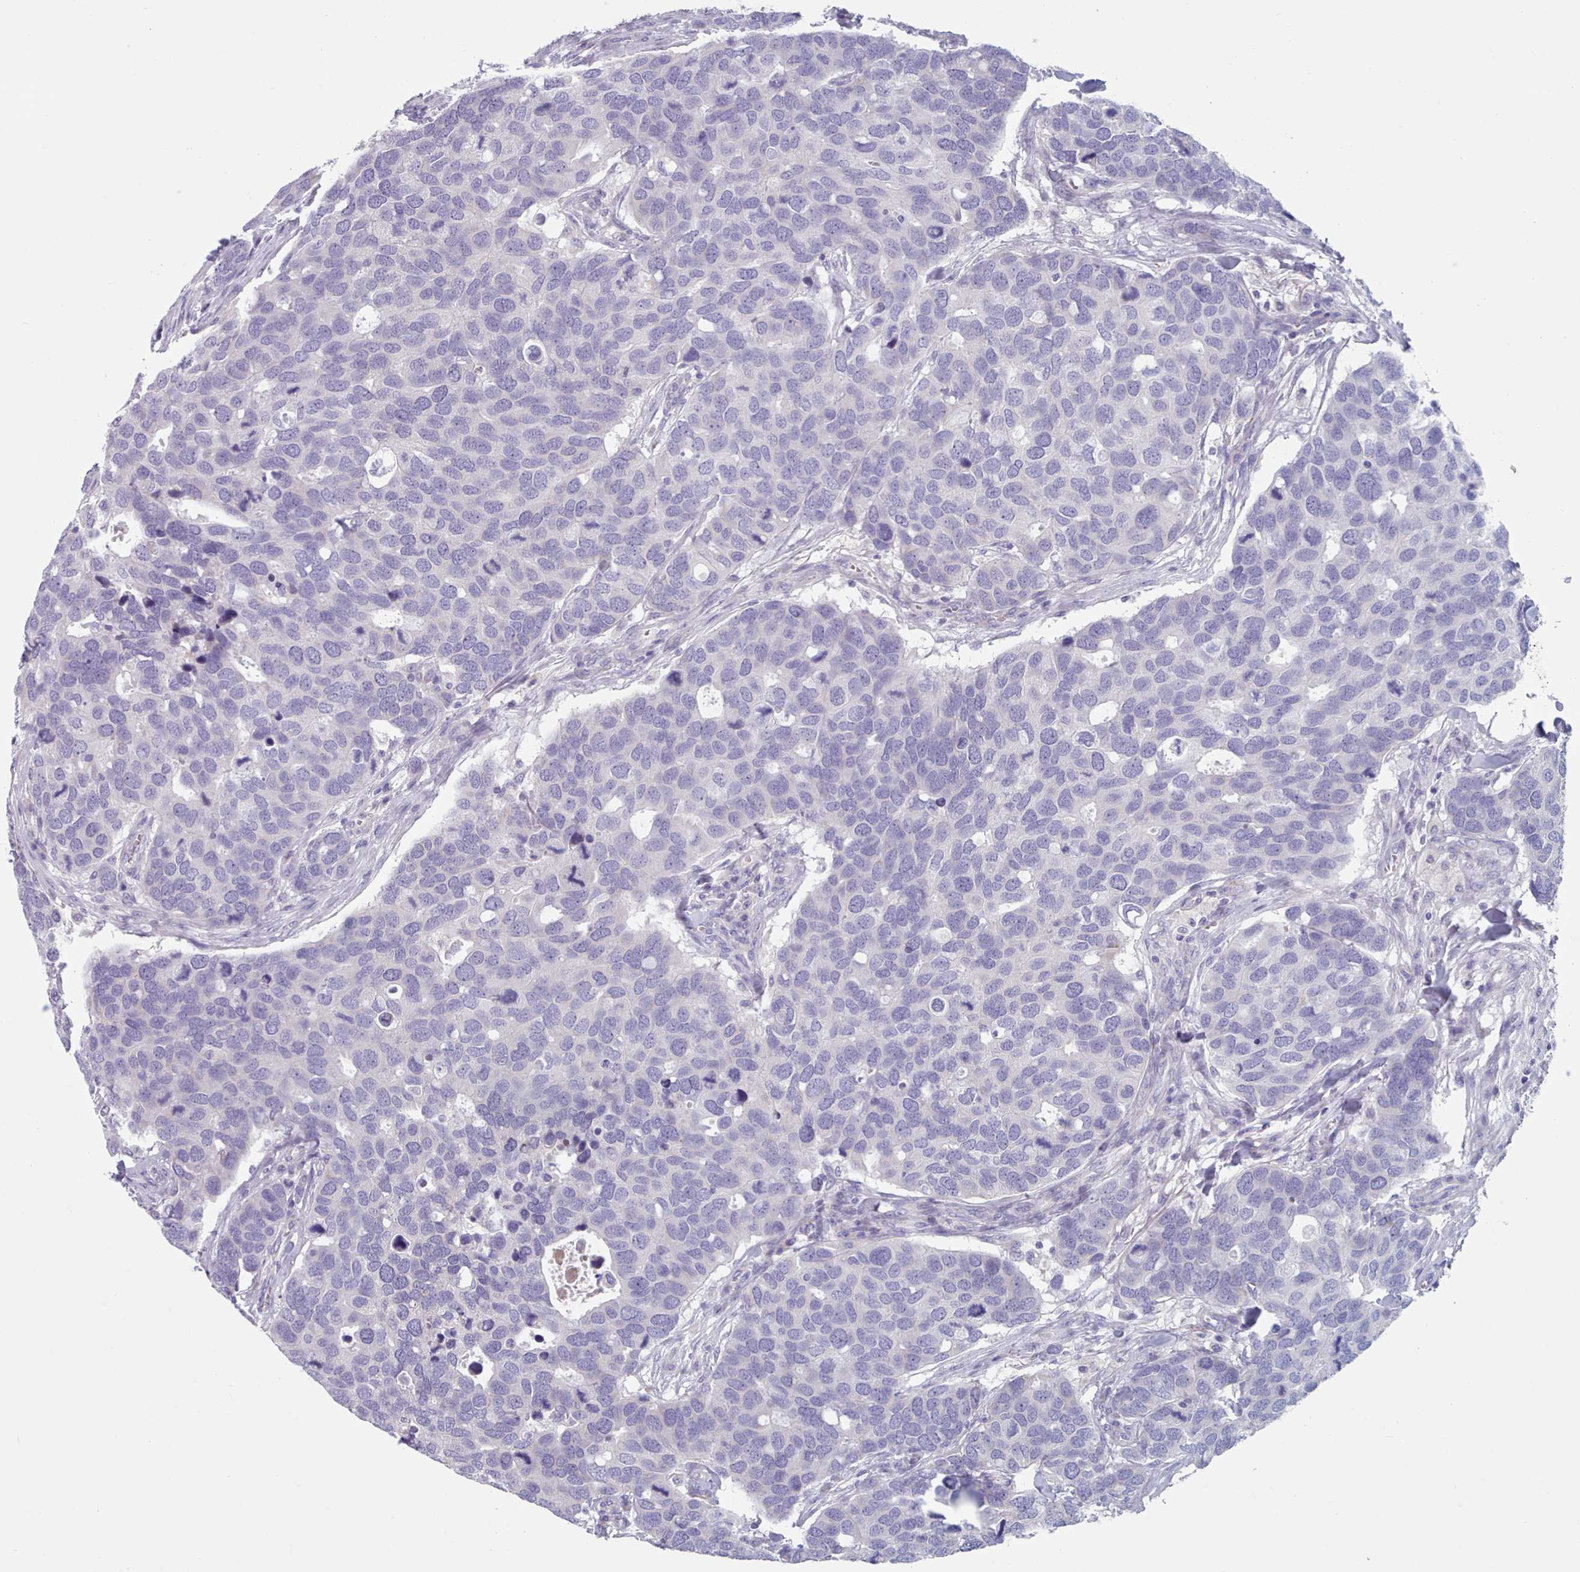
{"staining": {"intensity": "negative", "quantity": "none", "location": "none"}, "tissue": "breast cancer", "cell_type": "Tumor cells", "image_type": "cancer", "snomed": [{"axis": "morphology", "description": "Duct carcinoma"}, {"axis": "topography", "description": "Breast"}], "caption": "IHC histopathology image of neoplastic tissue: breast cancer stained with DAB (3,3'-diaminobenzidine) exhibits no significant protein positivity in tumor cells.", "gene": "HAO1", "patient": {"sex": "female", "age": 83}}